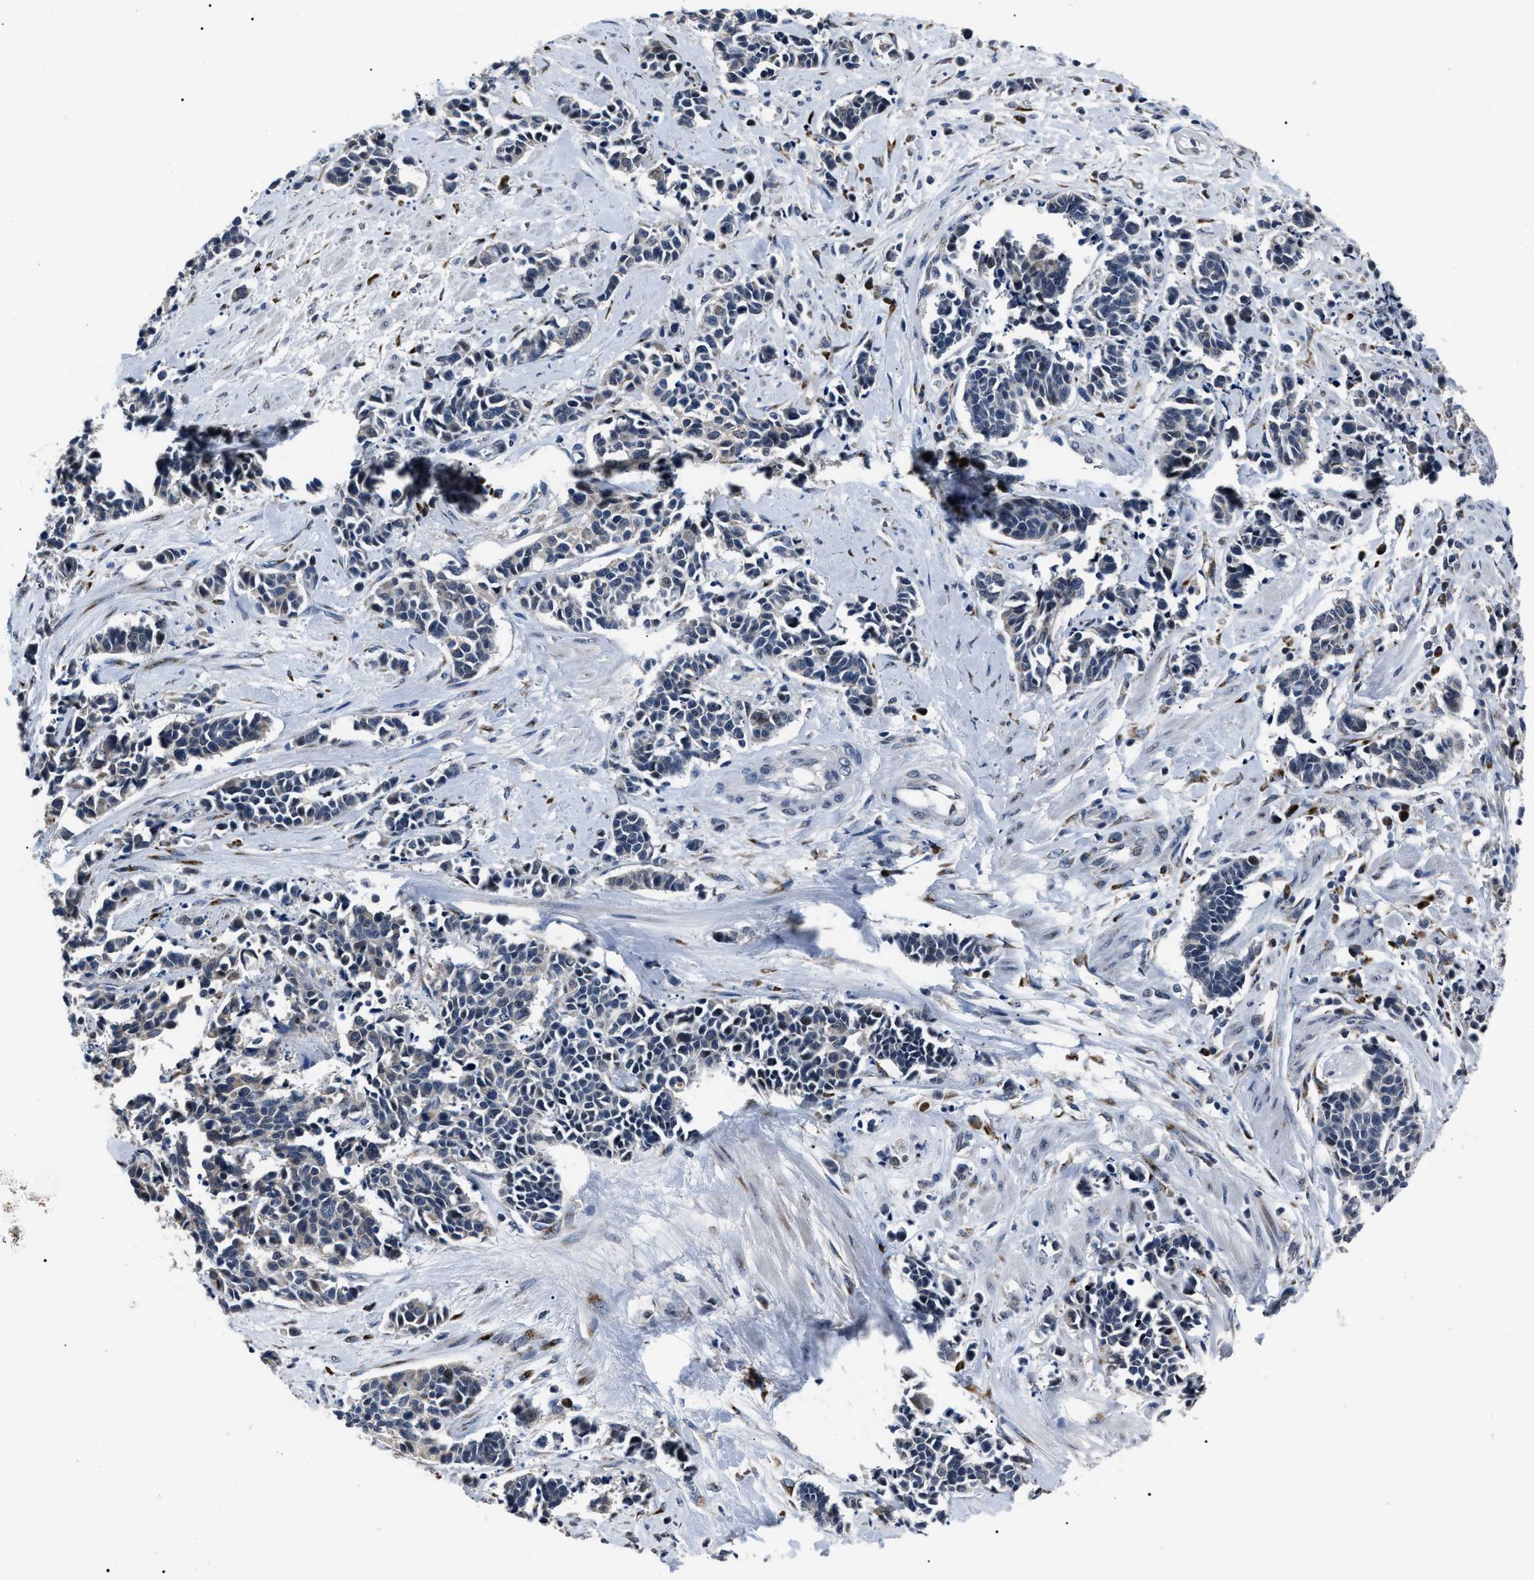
{"staining": {"intensity": "negative", "quantity": "none", "location": "none"}, "tissue": "cervical cancer", "cell_type": "Tumor cells", "image_type": "cancer", "snomed": [{"axis": "morphology", "description": "Squamous cell carcinoma, NOS"}, {"axis": "topography", "description": "Cervix"}], "caption": "Cervical cancer was stained to show a protein in brown. There is no significant staining in tumor cells.", "gene": "LRRC14", "patient": {"sex": "female", "age": 35}}